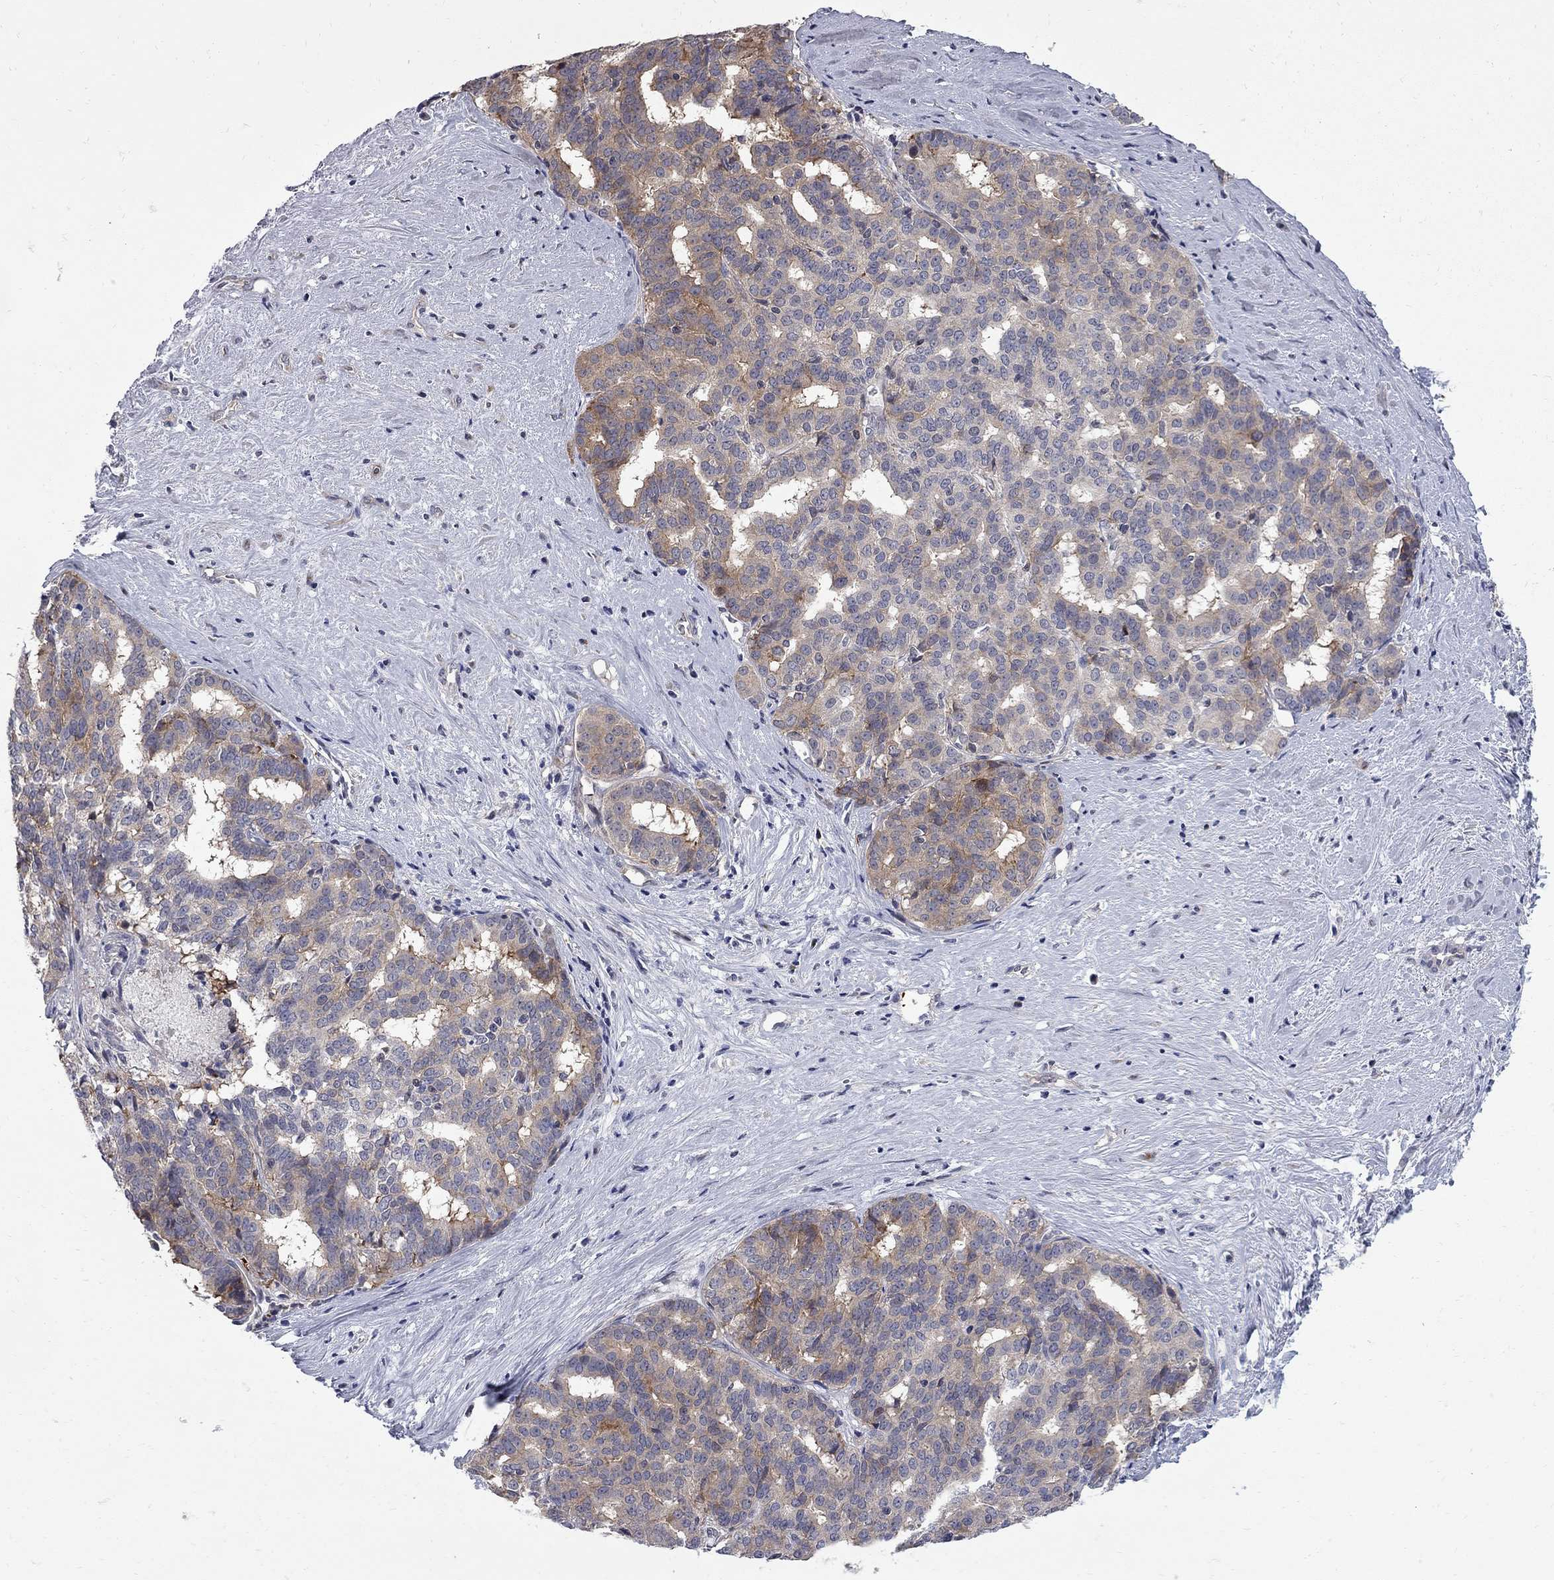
{"staining": {"intensity": "moderate", "quantity": "25%-75%", "location": "cytoplasmic/membranous"}, "tissue": "liver cancer", "cell_type": "Tumor cells", "image_type": "cancer", "snomed": [{"axis": "morphology", "description": "Cholangiocarcinoma"}, {"axis": "topography", "description": "Liver"}], "caption": "Immunohistochemistry (IHC) of cholangiocarcinoma (liver) exhibits medium levels of moderate cytoplasmic/membranous expression in approximately 25%-75% of tumor cells.", "gene": "GALNT8", "patient": {"sex": "female", "age": 47}}